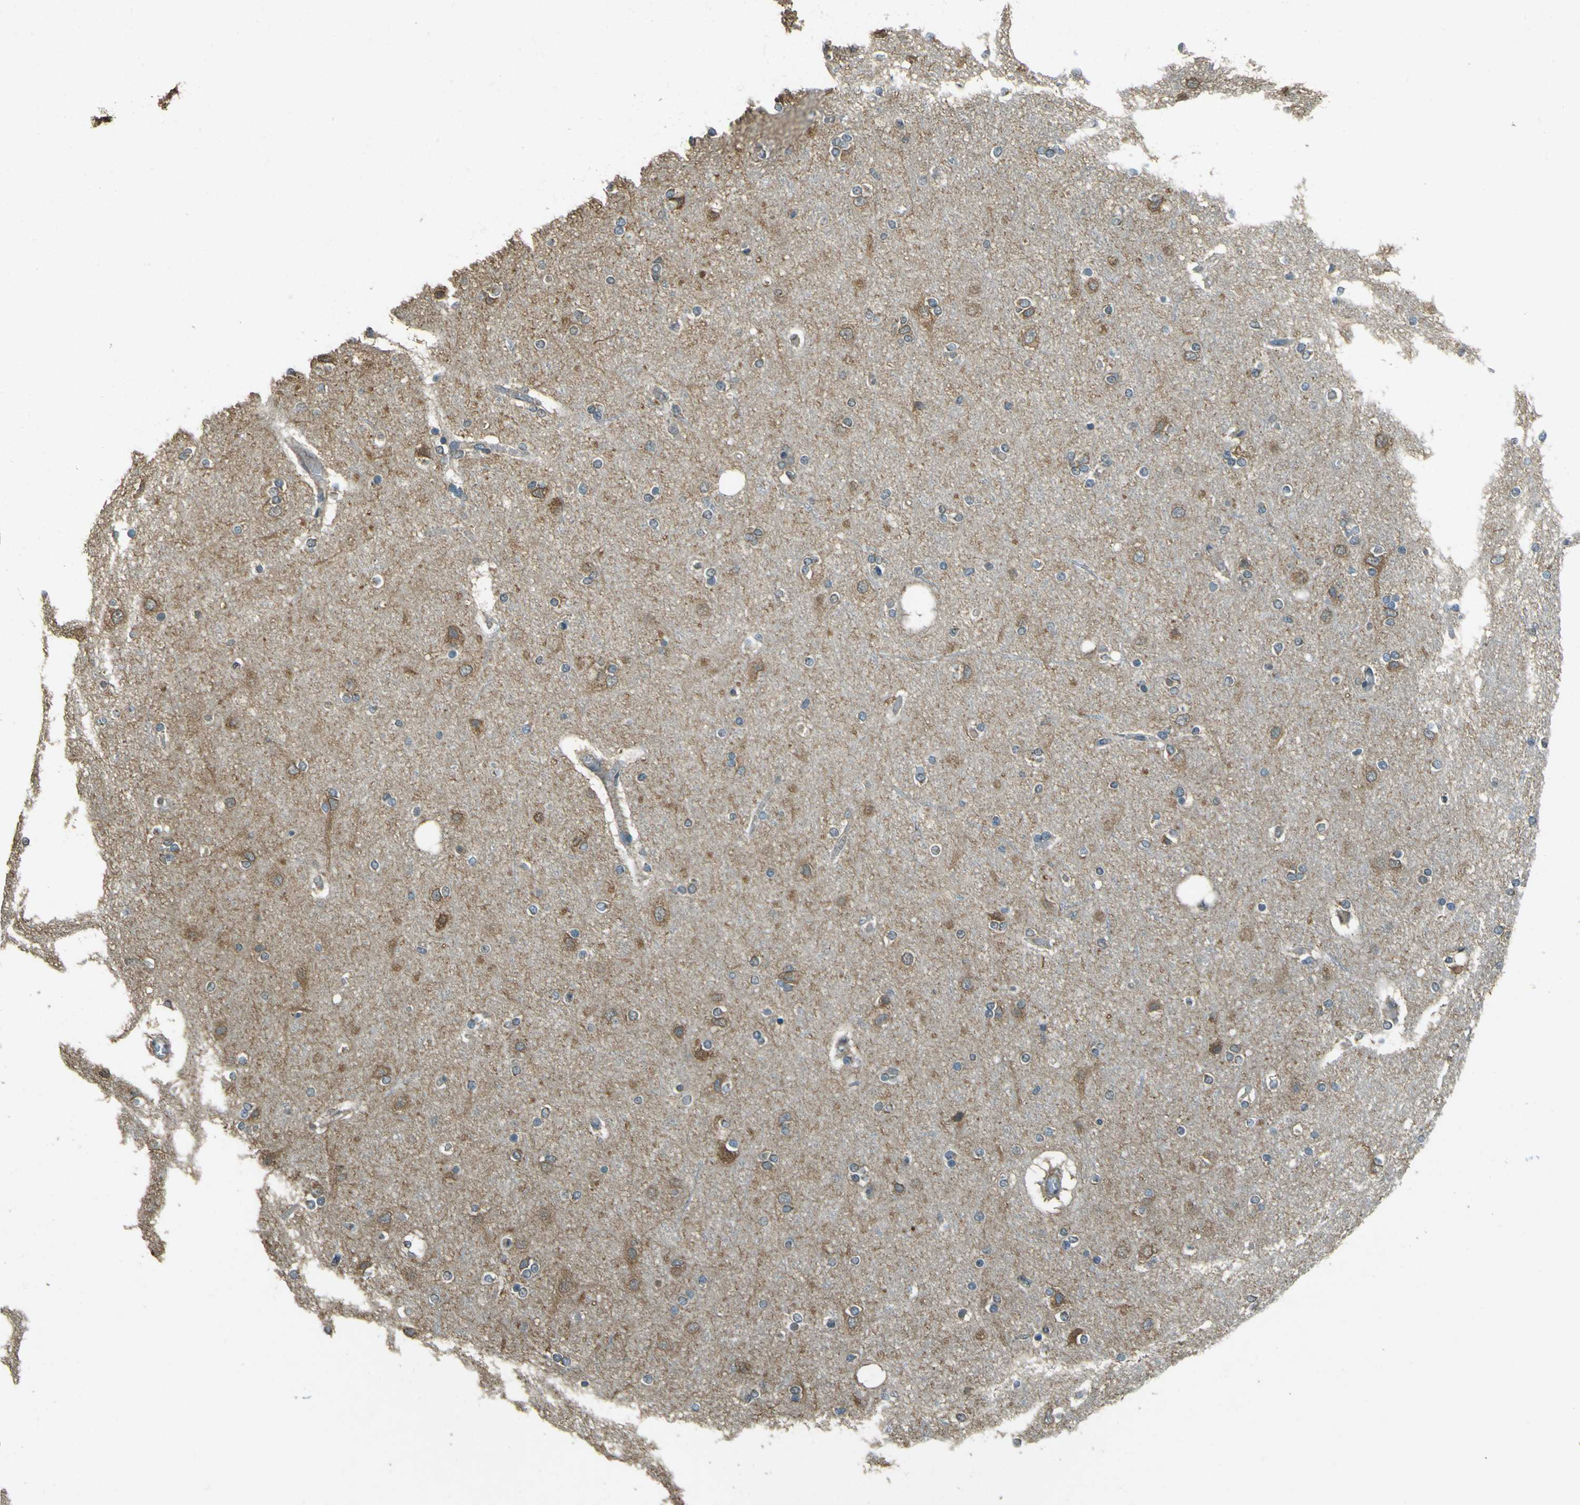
{"staining": {"intensity": "negative", "quantity": "none", "location": "none"}, "tissue": "cerebral cortex", "cell_type": "Endothelial cells", "image_type": "normal", "snomed": [{"axis": "morphology", "description": "Normal tissue, NOS"}, {"axis": "topography", "description": "Cerebral cortex"}], "caption": "This is an immunohistochemistry (IHC) image of benign human cerebral cortex. There is no staining in endothelial cells.", "gene": "GOLGA1", "patient": {"sex": "female", "age": 54}}